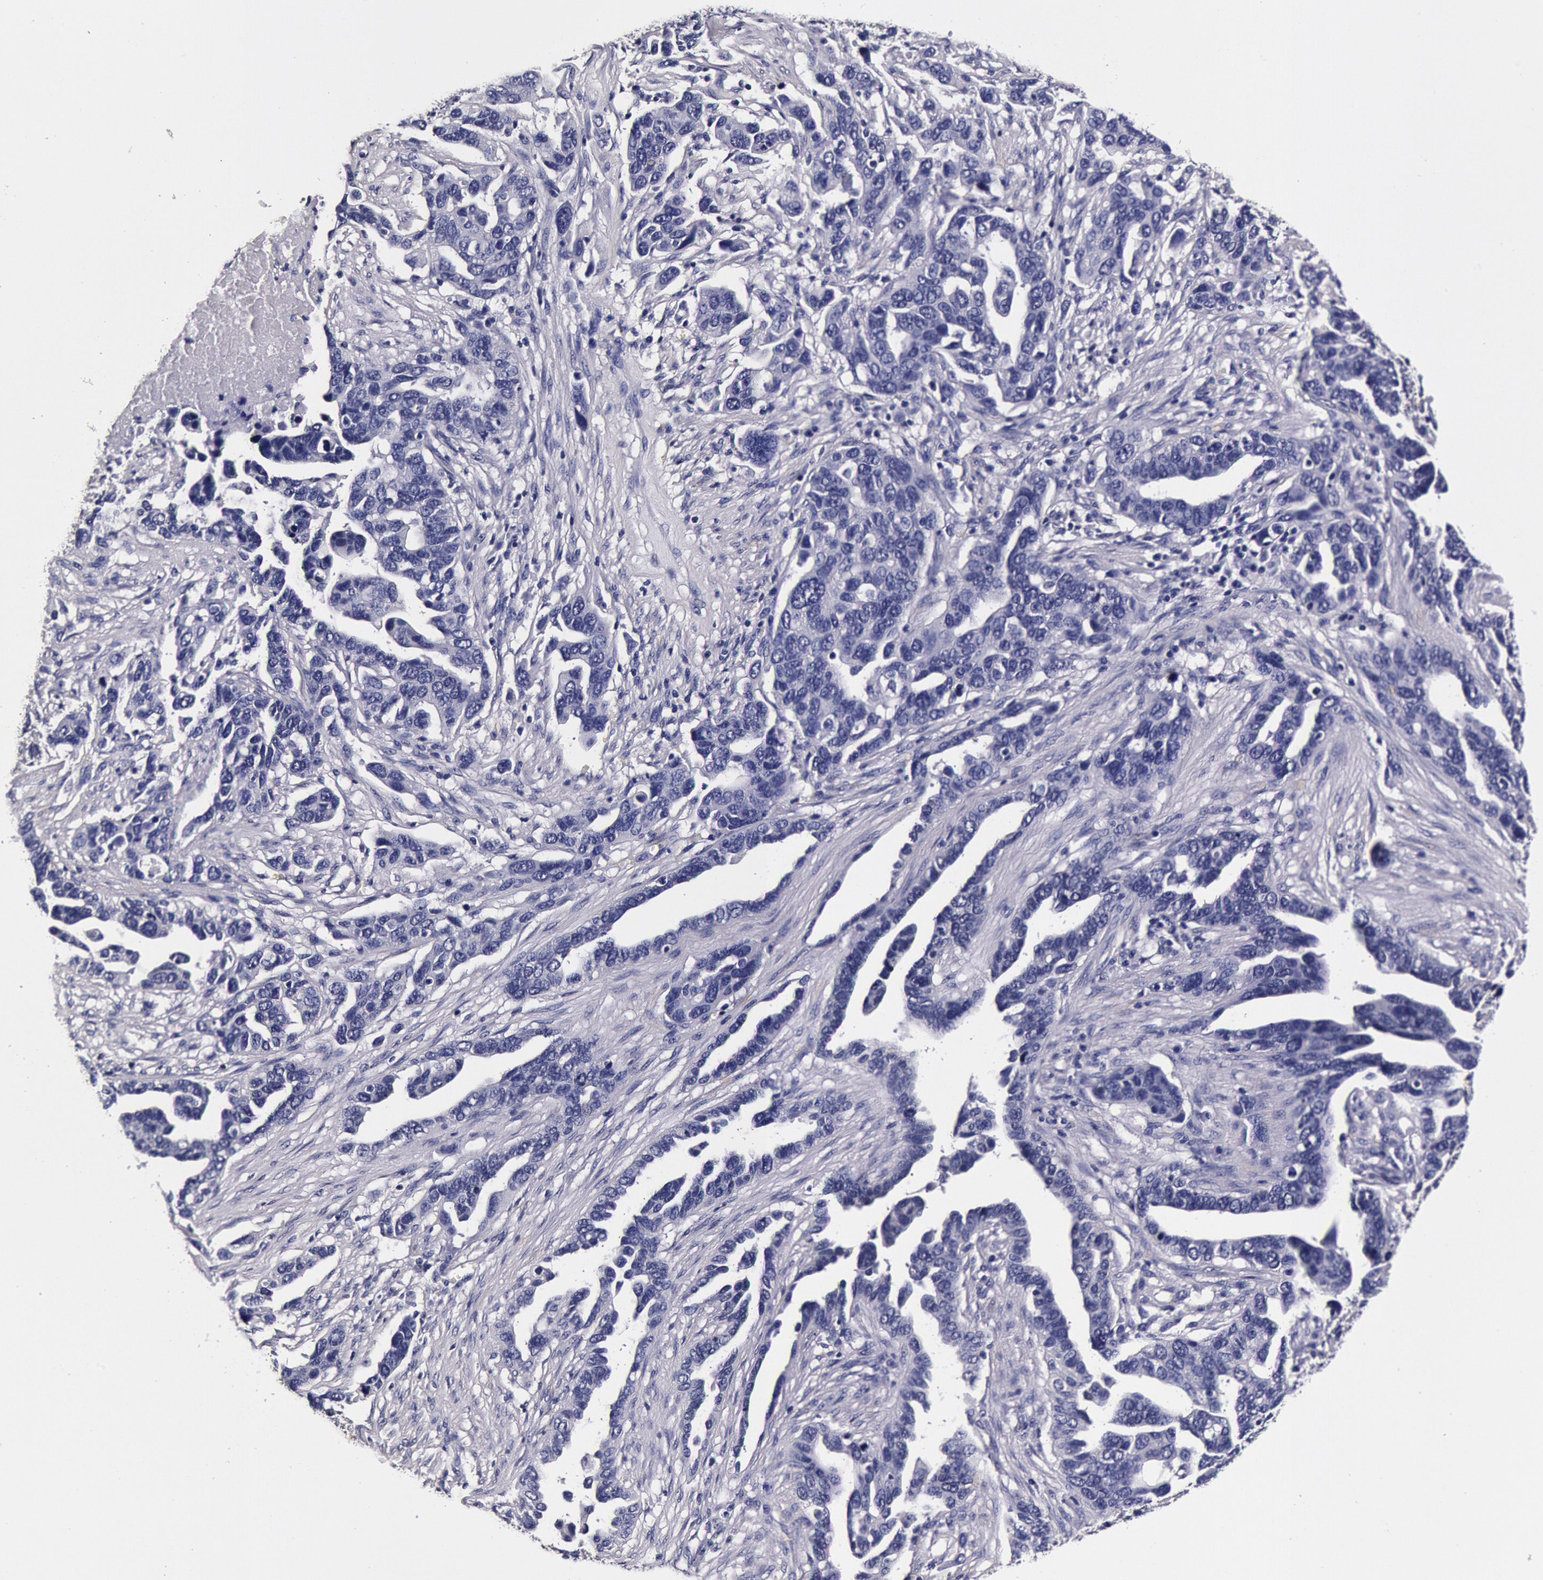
{"staining": {"intensity": "negative", "quantity": "none", "location": "none"}, "tissue": "ovarian cancer", "cell_type": "Tumor cells", "image_type": "cancer", "snomed": [{"axis": "morphology", "description": "Cystadenocarcinoma, serous, NOS"}, {"axis": "topography", "description": "Ovary"}], "caption": "Tumor cells show no significant positivity in ovarian serous cystadenocarcinoma. (DAB immunohistochemistry, high magnification).", "gene": "CCDC22", "patient": {"sex": "female", "age": 54}}